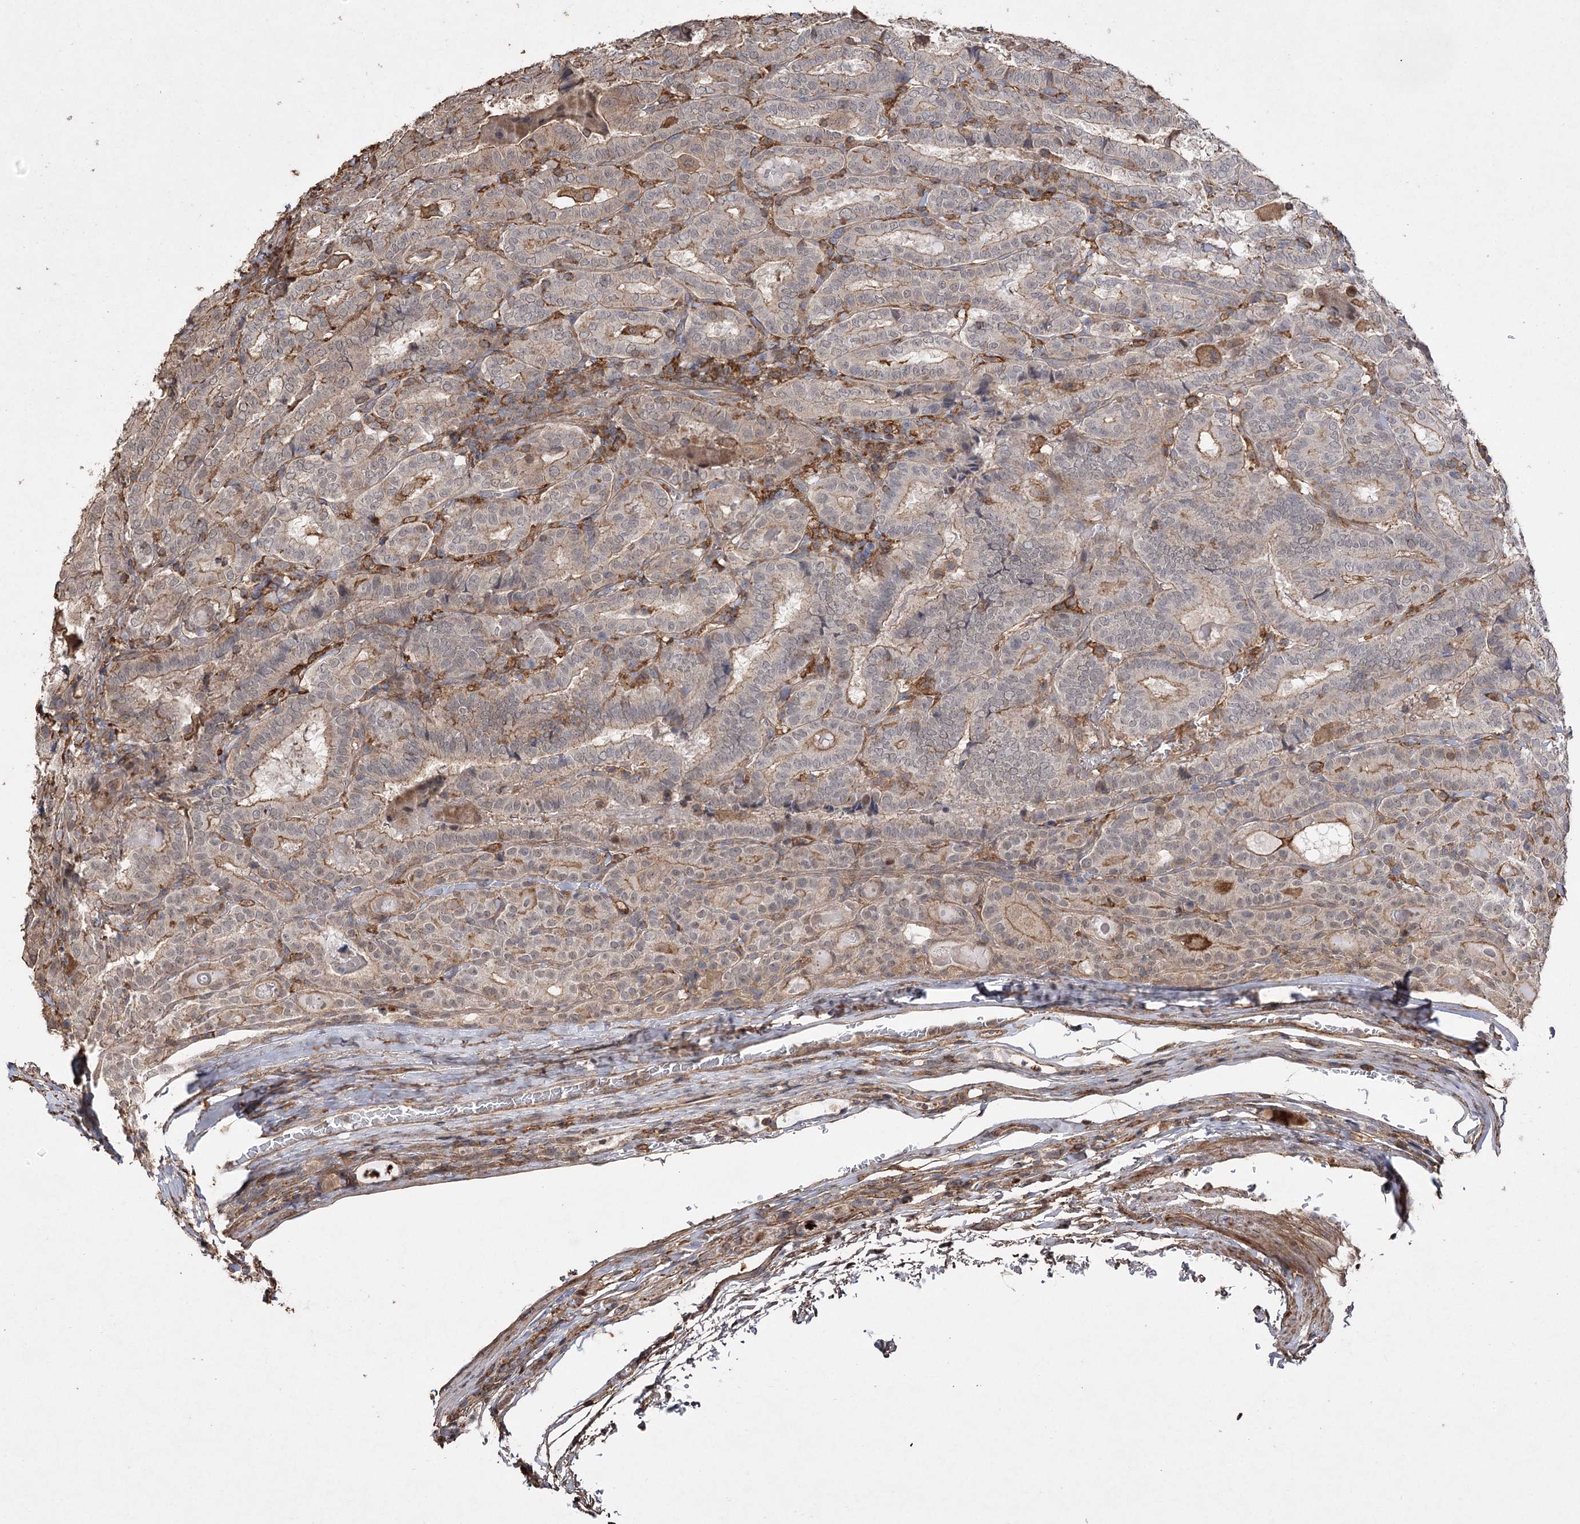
{"staining": {"intensity": "moderate", "quantity": "25%-75%", "location": "cytoplasmic/membranous"}, "tissue": "thyroid cancer", "cell_type": "Tumor cells", "image_type": "cancer", "snomed": [{"axis": "morphology", "description": "Papillary adenocarcinoma, NOS"}, {"axis": "topography", "description": "Thyroid gland"}], "caption": "The micrograph reveals immunohistochemical staining of papillary adenocarcinoma (thyroid). There is moderate cytoplasmic/membranous expression is seen in about 25%-75% of tumor cells.", "gene": "OBSL1", "patient": {"sex": "female", "age": 72}}